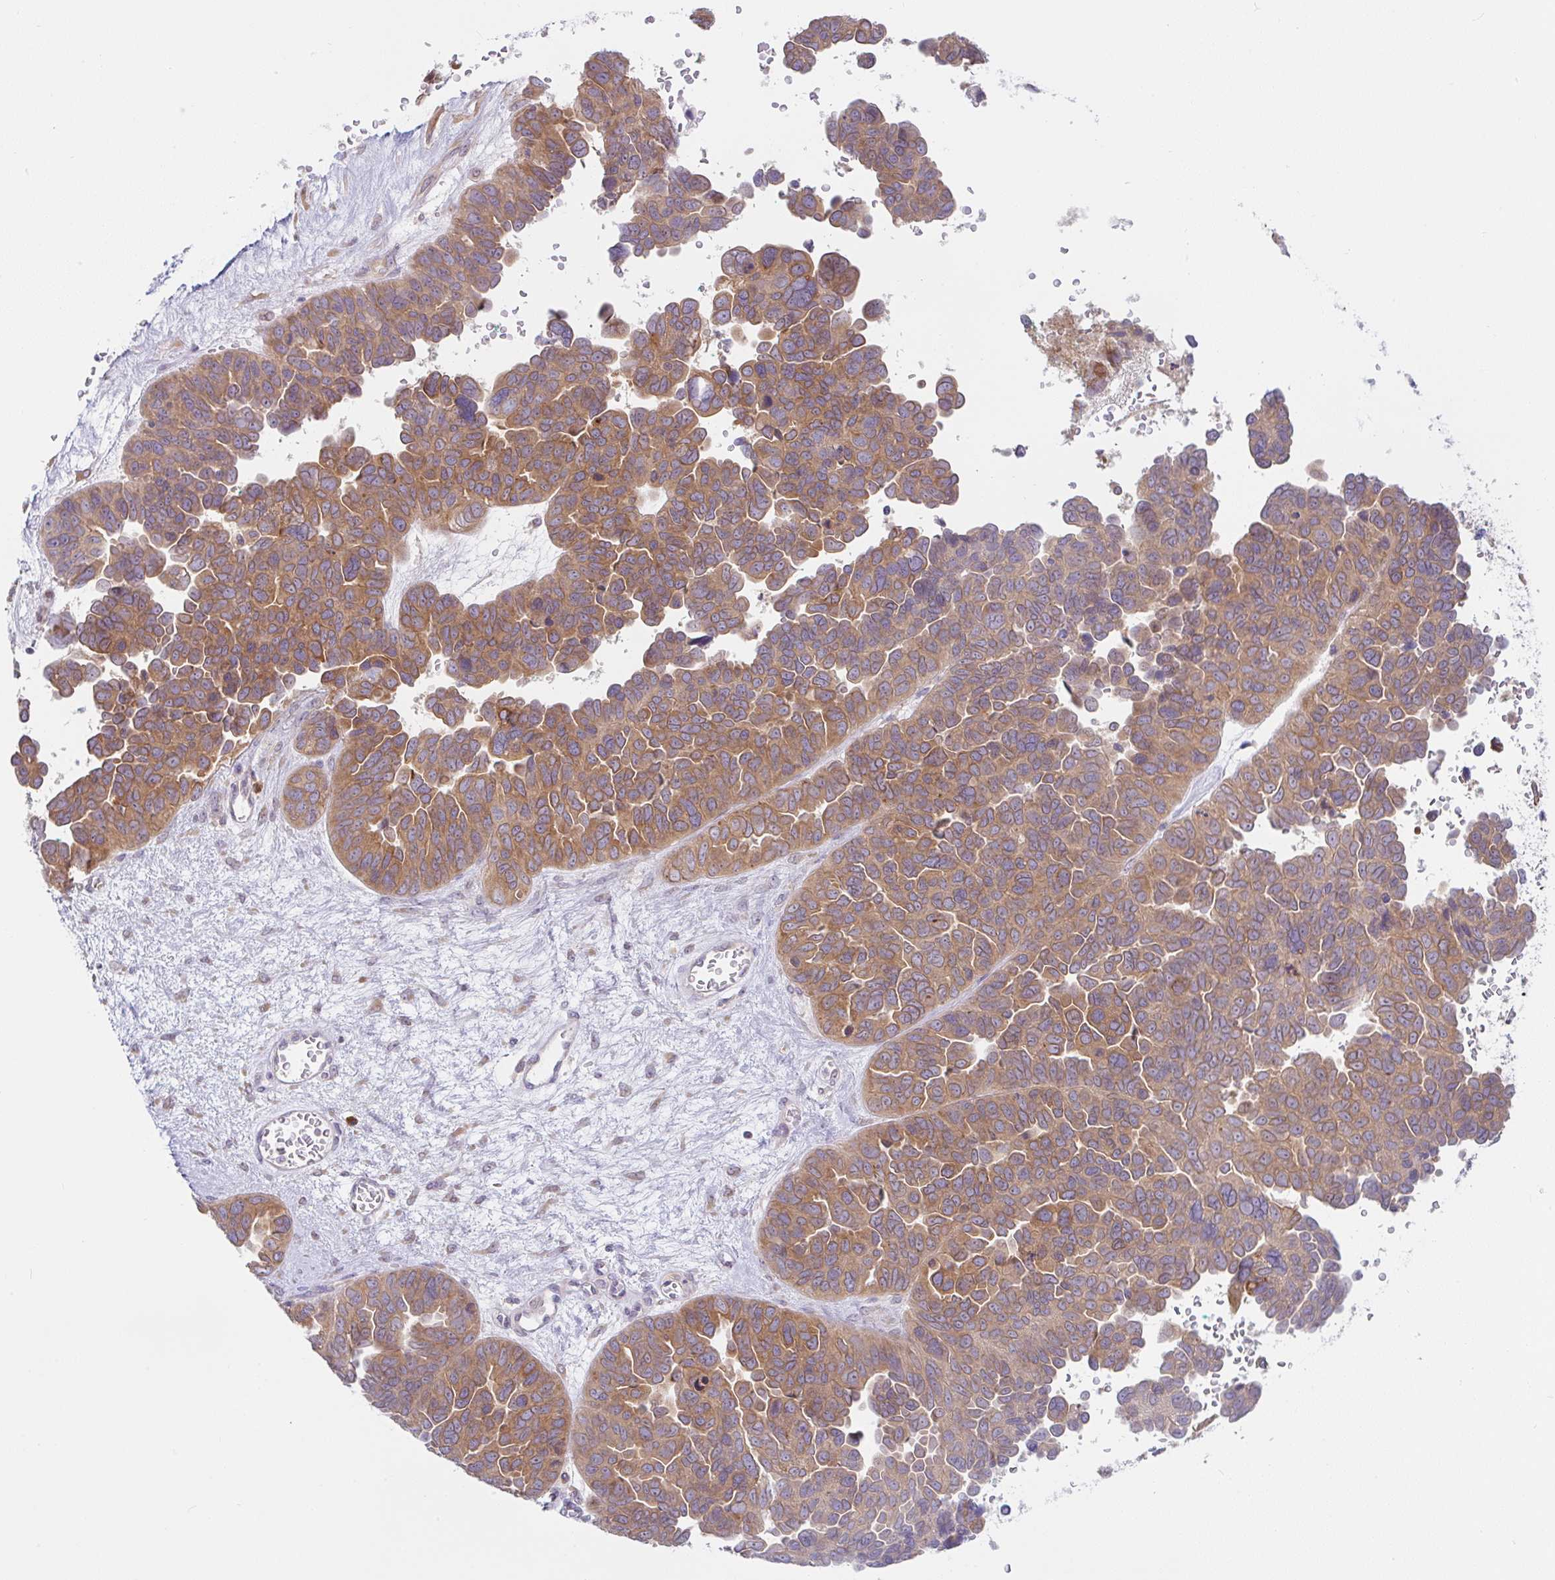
{"staining": {"intensity": "moderate", "quantity": "25%-75%", "location": "cytoplasmic/membranous"}, "tissue": "ovarian cancer", "cell_type": "Tumor cells", "image_type": "cancer", "snomed": [{"axis": "morphology", "description": "Cystadenocarcinoma, serous, NOS"}, {"axis": "topography", "description": "Ovary"}], "caption": "Brown immunohistochemical staining in human serous cystadenocarcinoma (ovarian) reveals moderate cytoplasmic/membranous positivity in approximately 25%-75% of tumor cells.", "gene": "DERL2", "patient": {"sex": "female", "age": 64}}